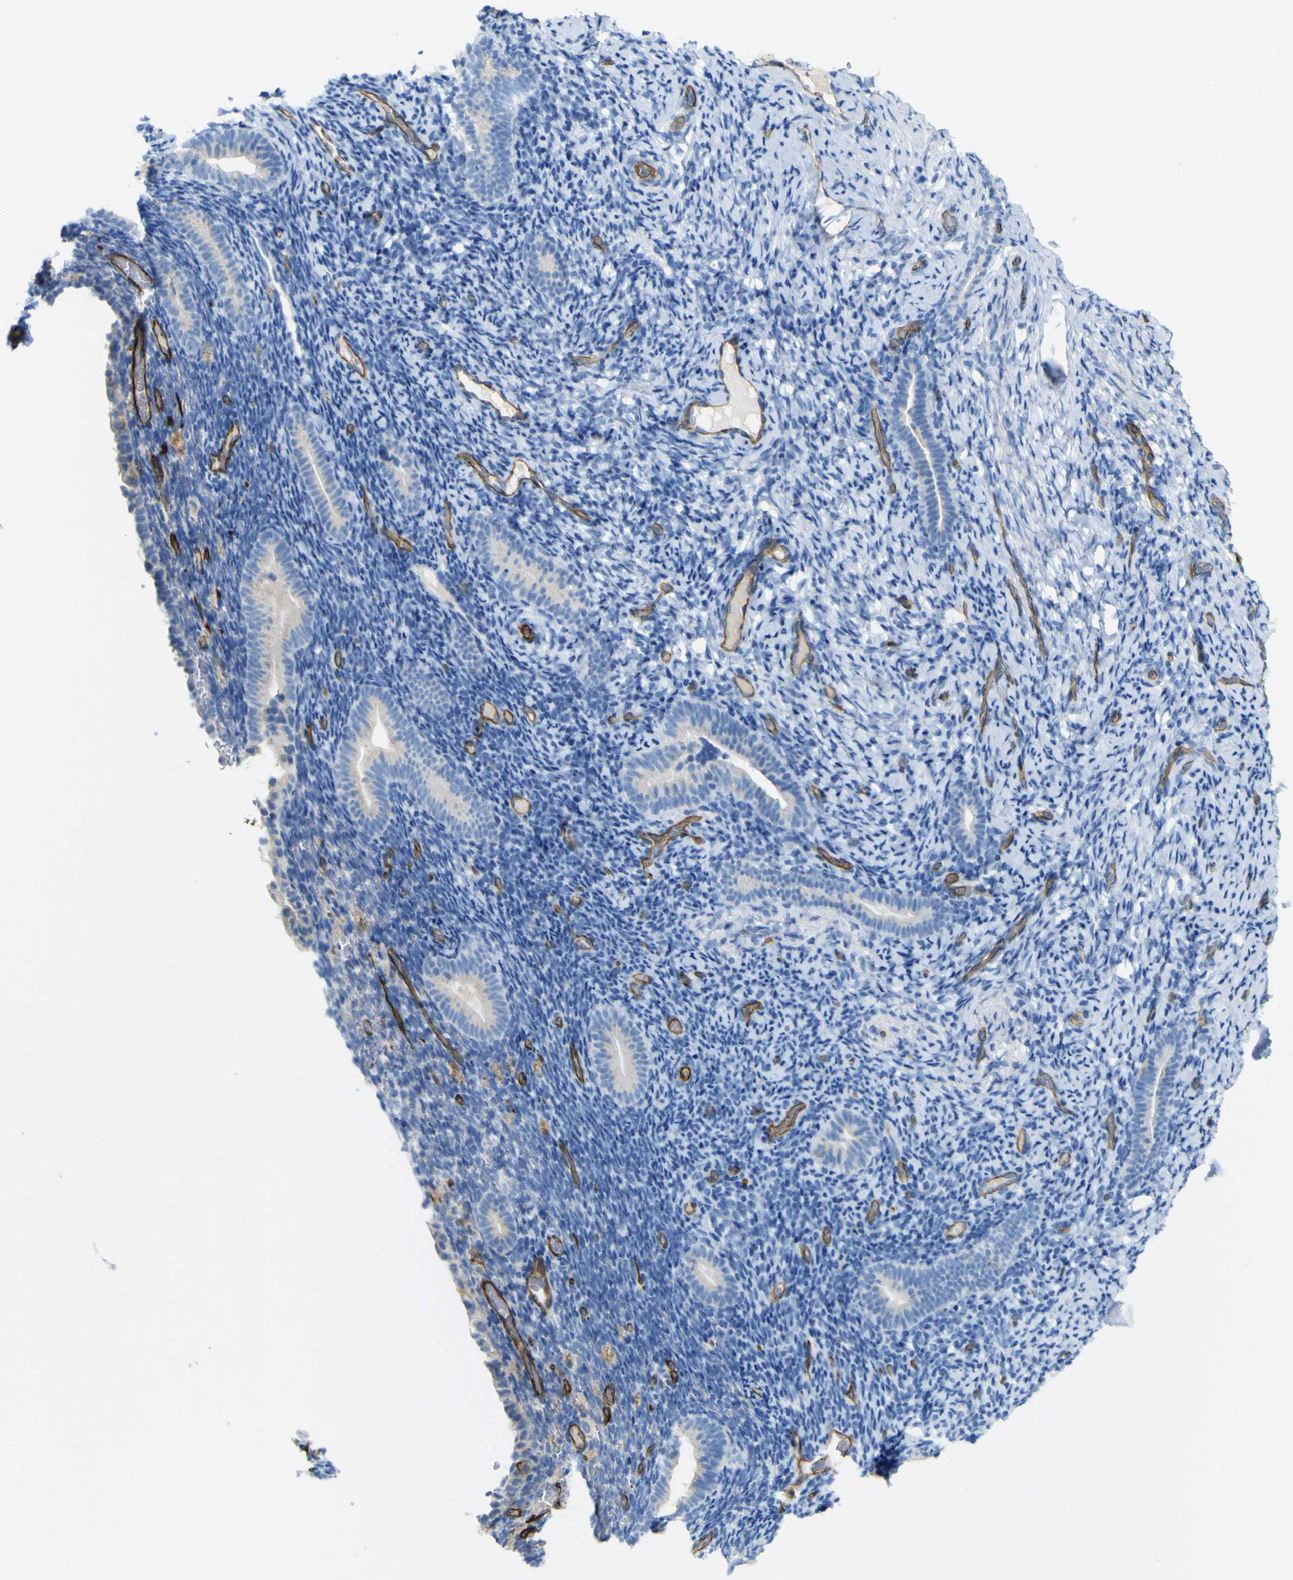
{"staining": {"intensity": "negative", "quantity": "none", "location": "none"}, "tissue": "endometrium", "cell_type": "Cells in endometrial stroma", "image_type": "normal", "snomed": [{"axis": "morphology", "description": "Normal tissue, NOS"}, {"axis": "topography", "description": "Endometrium"}], "caption": "Immunohistochemical staining of unremarkable endometrium exhibits no significant expression in cells in endometrial stroma. The staining was performed using DAB to visualize the protein expression in brown, while the nuclei were stained in blue with hematoxylin (Magnification: 20x).", "gene": "CD93", "patient": {"sex": "female", "age": 51}}